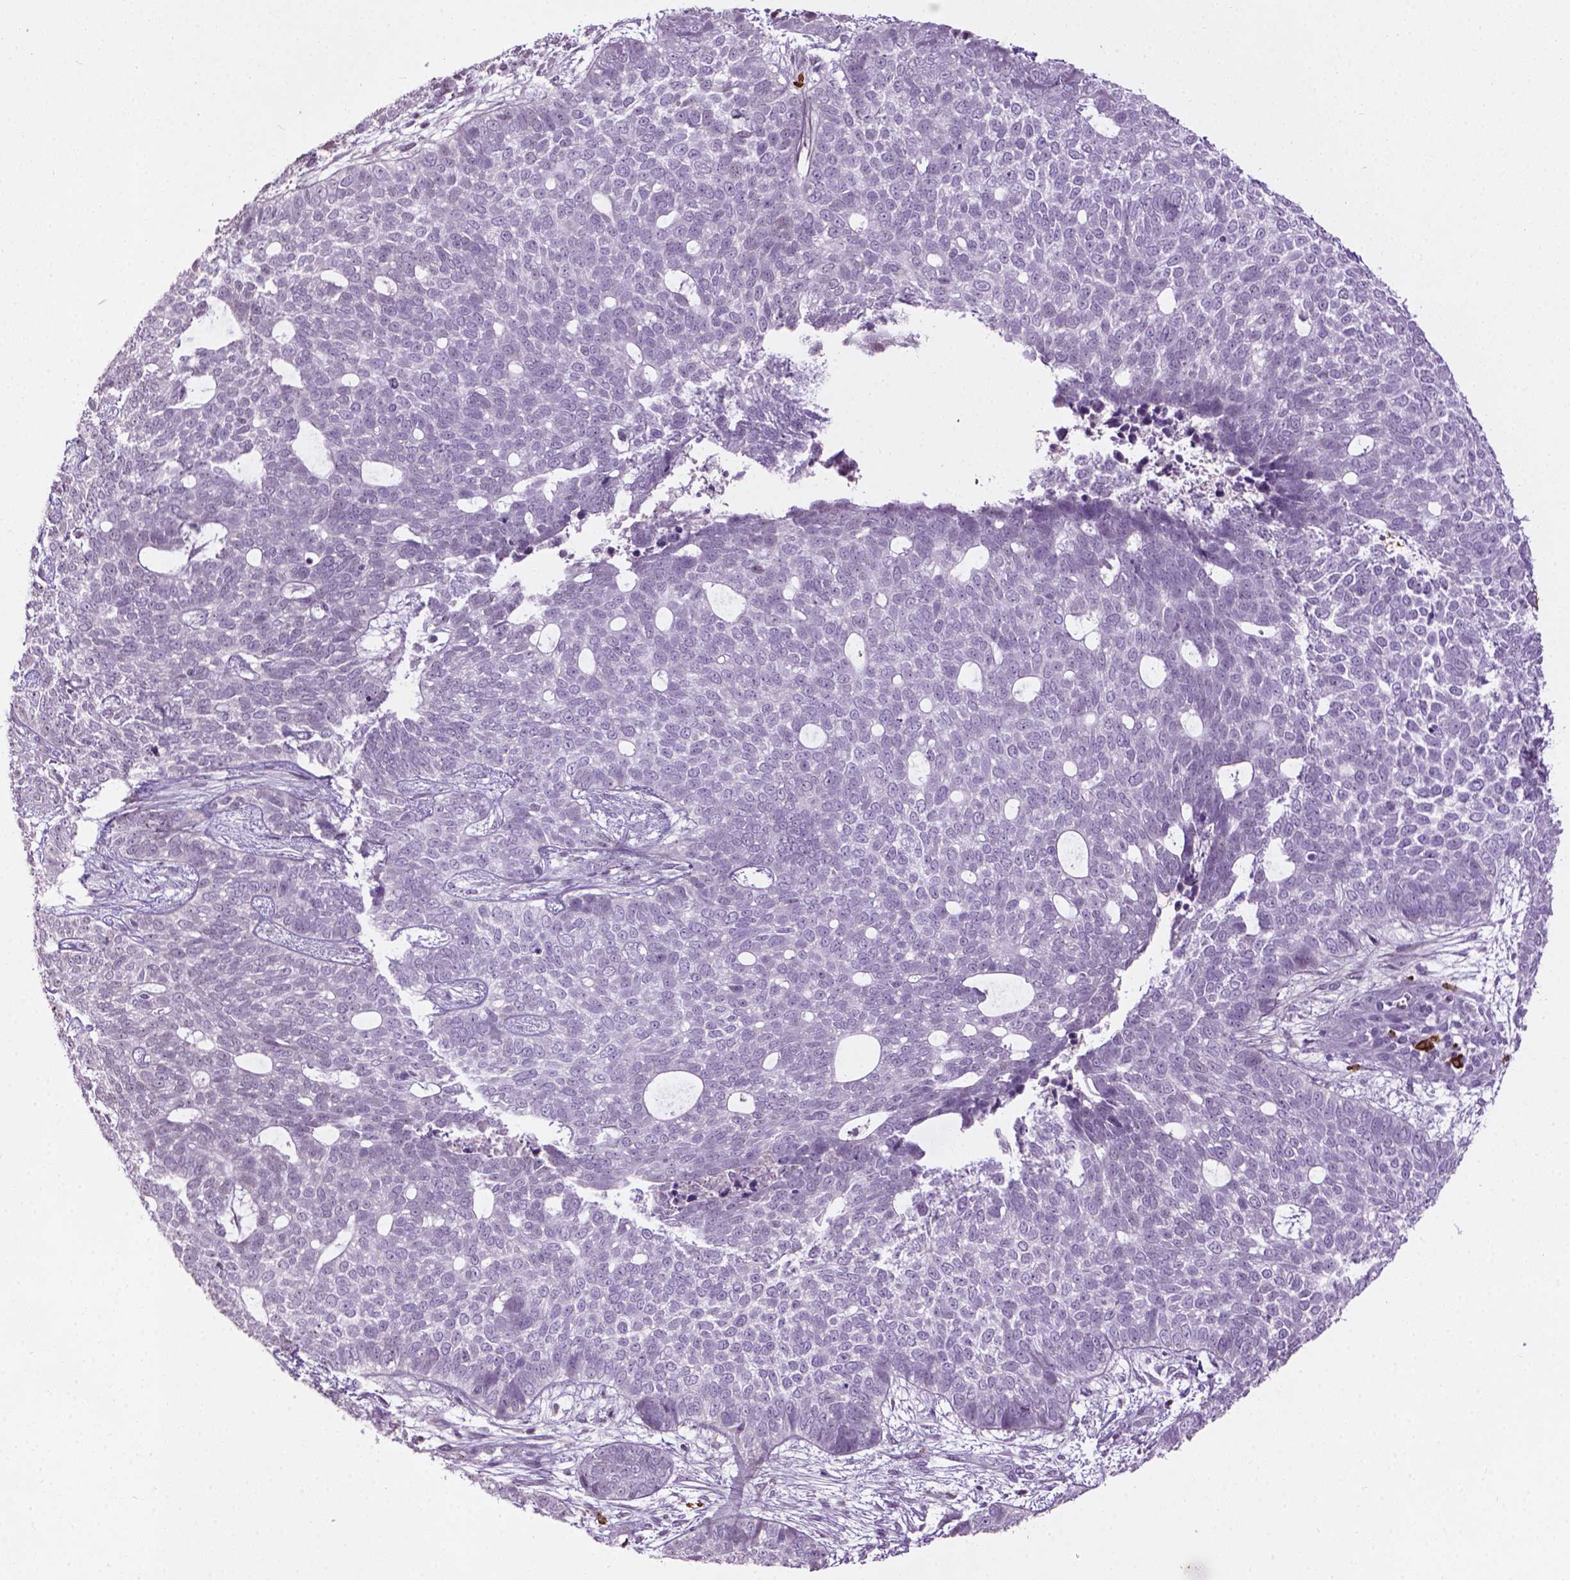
{"staining": {"intensity": "negative", "quantity": "none", "location": "none"}, "tissue": "skin cancer", "cell_type": "Tumor cells", "image_type": "cancer", "snomed": [{"axis": "morphology", "description": "Basal cell carcinoma"}, {"axis": "topography", "description": "Skin"}], "caption": "Immunohistochemical staining of skin cancer (basal cell carcinoma) exhibits no significant staining in tumor cells.", "gene": "NTNG2", "patient": {"sex": "female", "age": 69}}